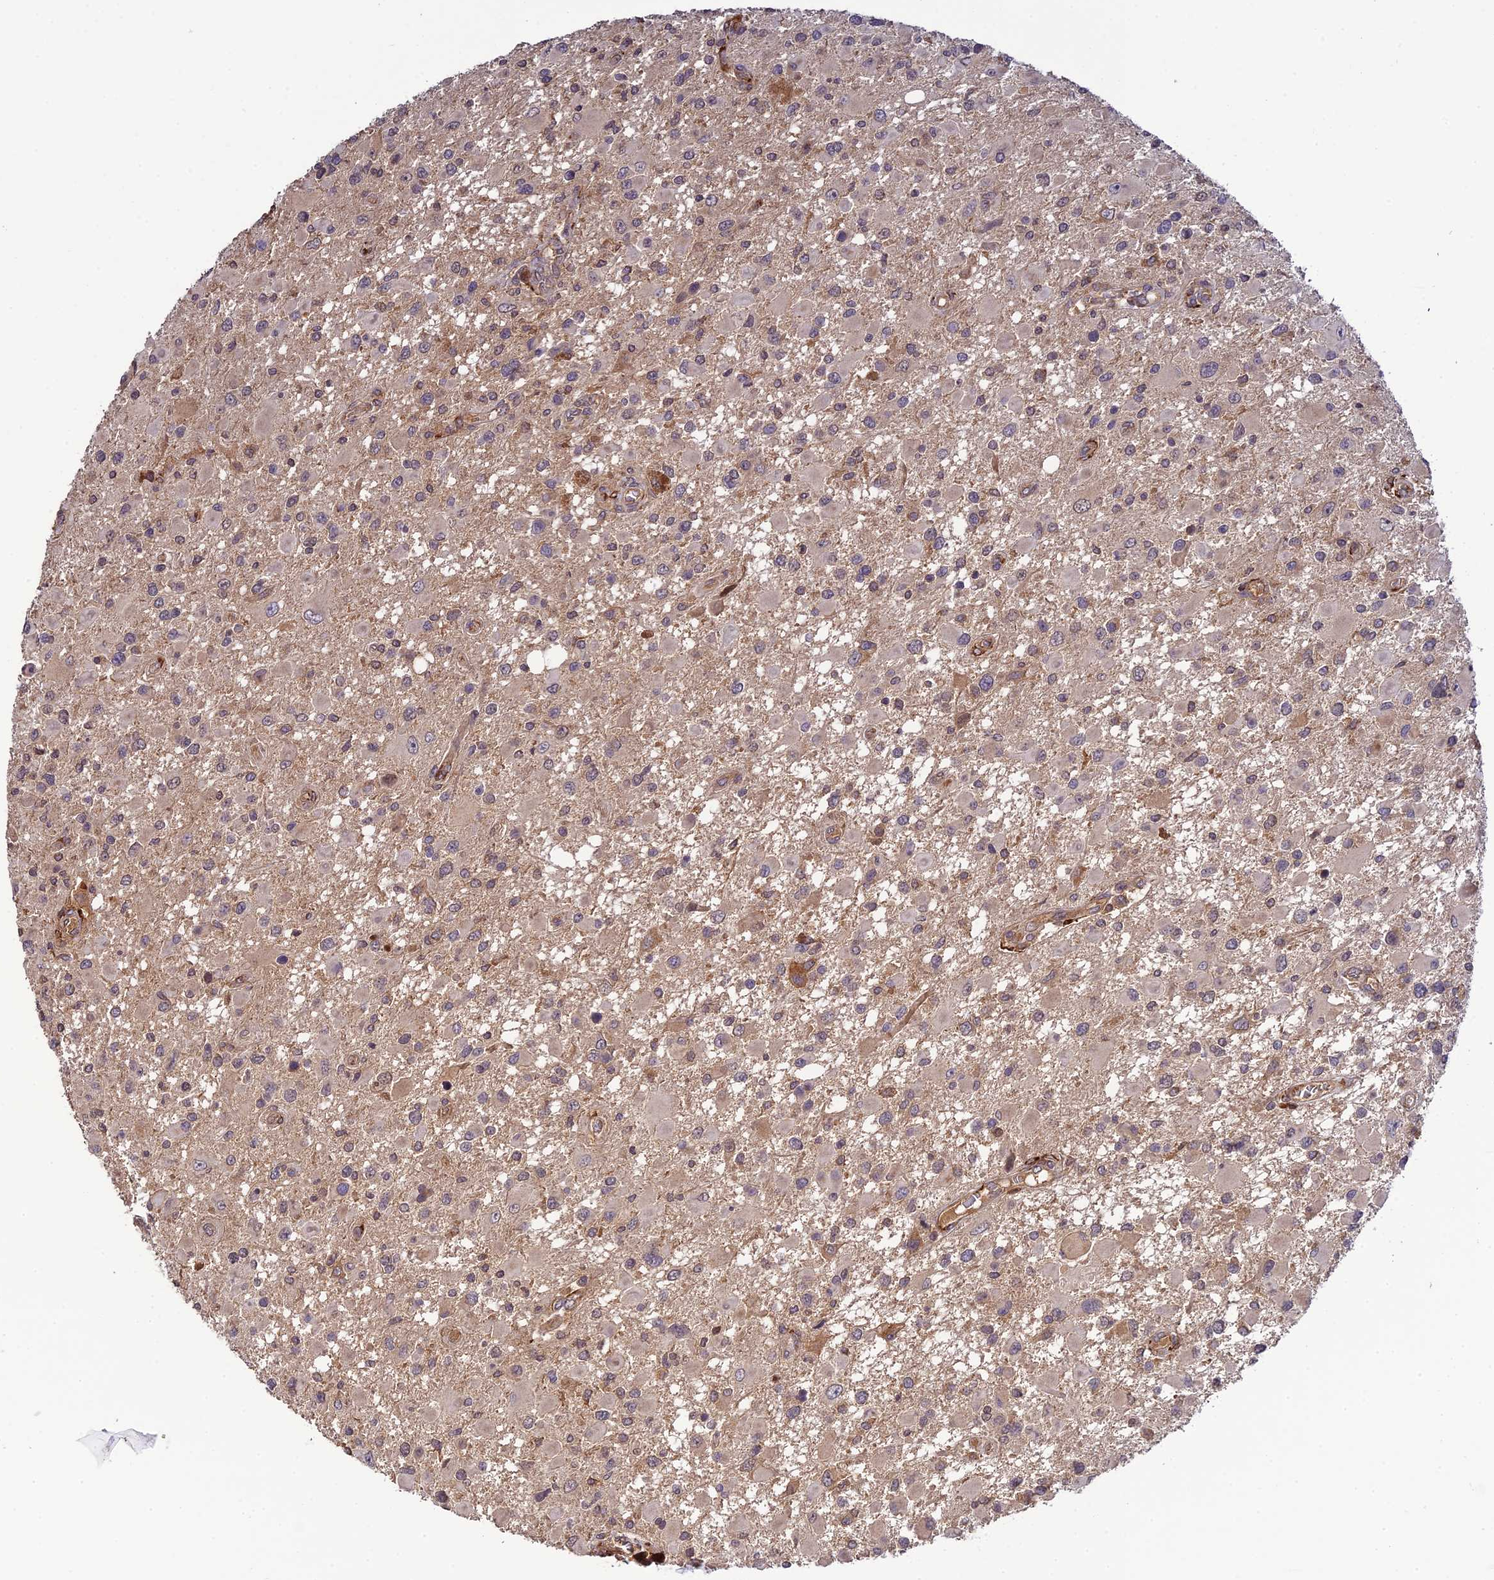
{"staining": {"intensity": "negative", "quantity": "none", "location": "none"}, "tissue": "glioma", "cell_type": "Tumor cells", "image_type": "cancer", "snomed": [{"axis": "morphology", "description": "Glioma, malignant, High grade"}, {"axis": "topography", "description": "Brain"}], "caption": "Tumor cells show no significant staining in malignant glioma (high-grade). Nuclei are stained in blue.", "gene": "P3H3", "patient": {"sex": "male", "age": 53}}